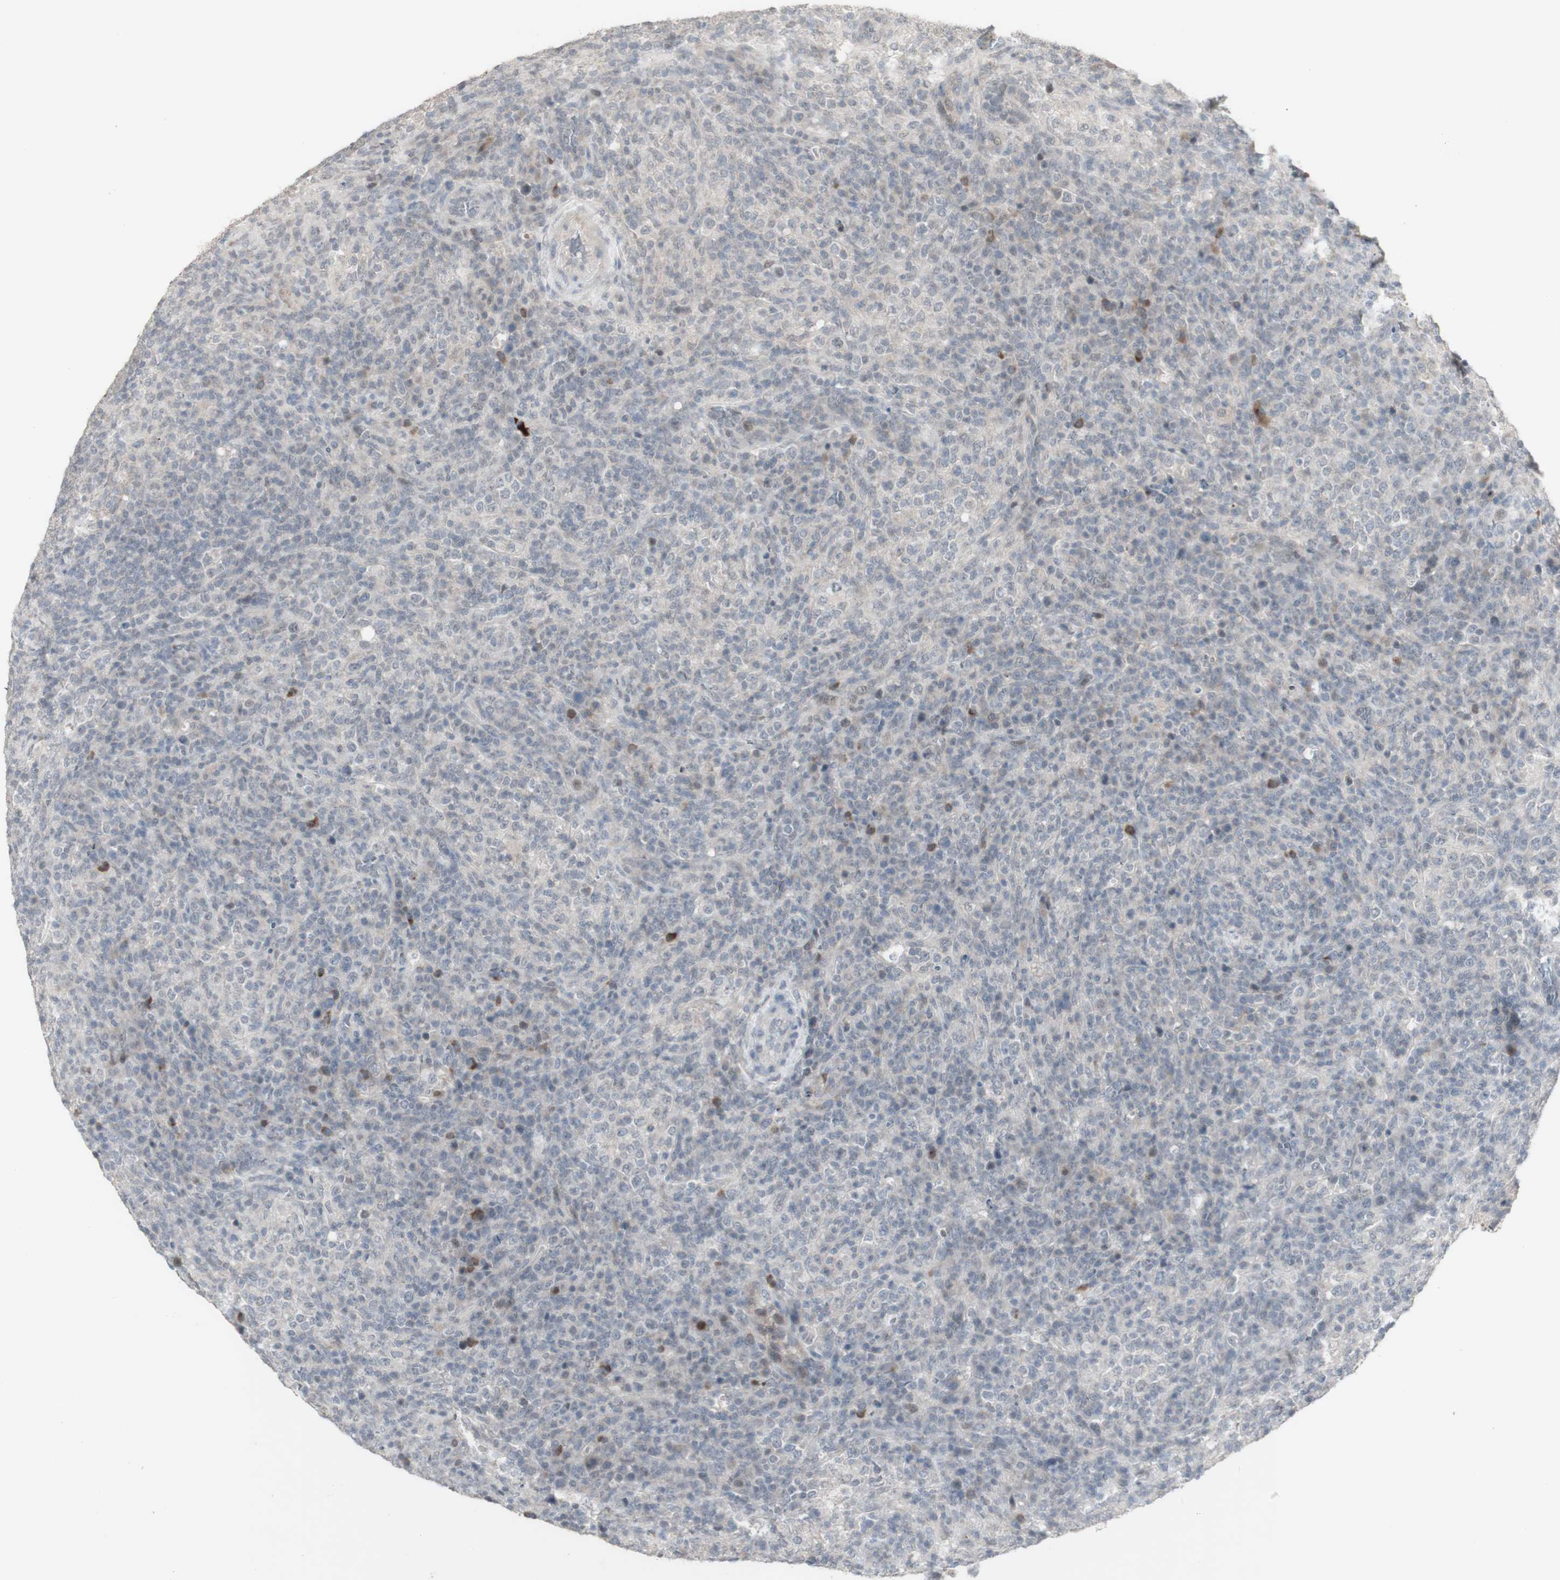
{"staining": {"intensity": "negative", "quantity": "none", "location": "none"}, "tissue": "lymphoma", "cell_type": "Tumor cells", "image_type": "cancer", "snomed": [{"axis": "morphology", "description": "Malignant lymphoma, non-Hodgkin's type, High grade"}, {"axis": "topography", "description": "Lymph node"}], "caption": "Image shows no protein staining in tumor cells of malignant lymphoma, non-Hodgkin's type (high-grade) tissue.", "gene": "C1orf116", "patient": {"sex": "female", "age": 76}}